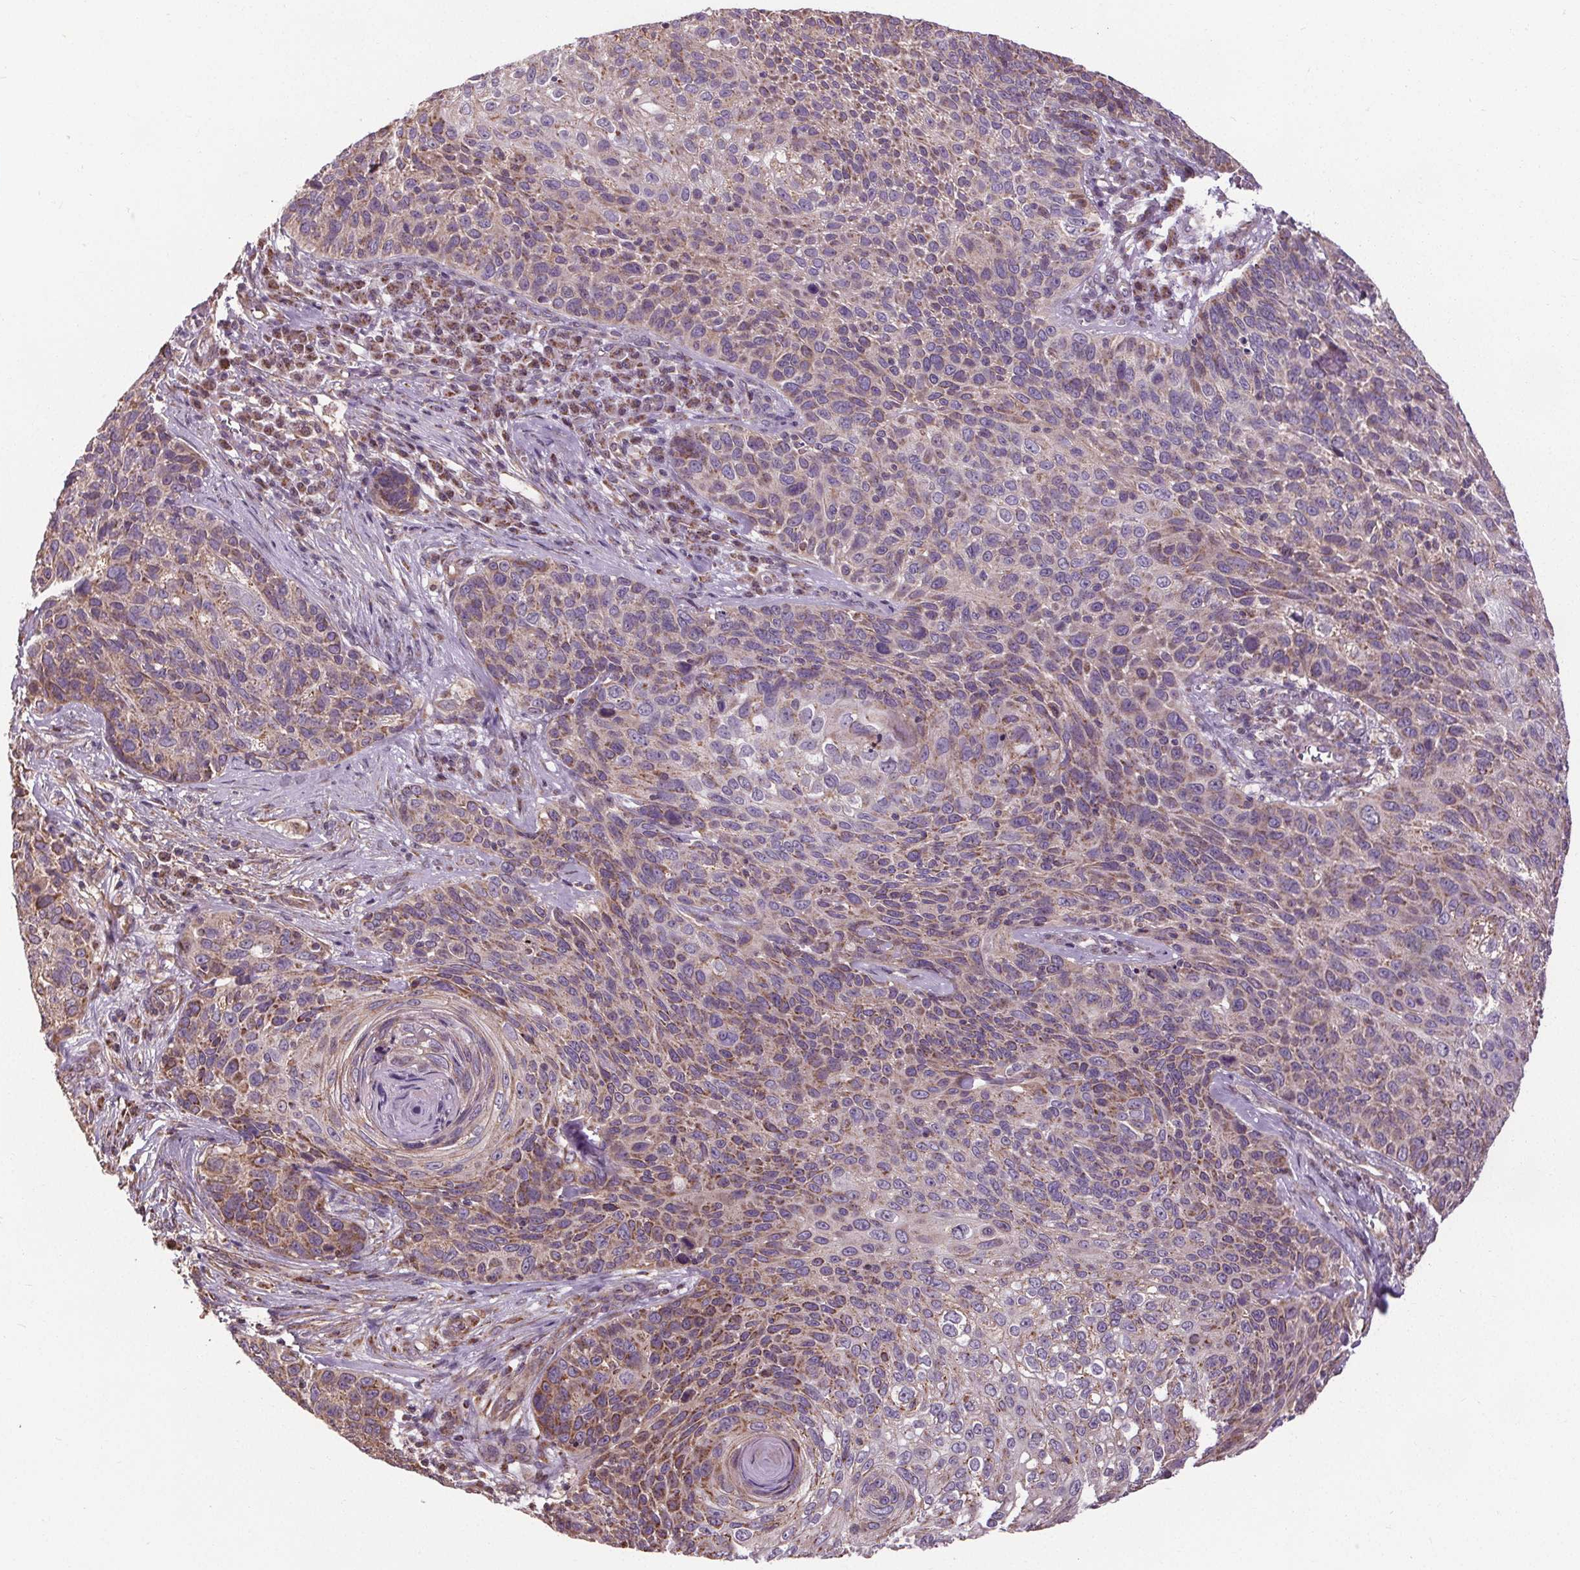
{"staining": {"intensity": "weak", "quantity": "25%-75%", "location": "cytoplasmic/membranous"}, "tissue": "skin cancer", "cell_type": "Tumor cells", "image_type": "cancer", "snomed": [{"axis": "morphology", "description": "Squamous cell carcinoma, NOS"}, {"axis": "topography", "description": "Skin"}], "caption": "Immunohistochemistry (IHC) of human skin cancer (squamous cell carcinoma) shows low levels of weak cytoplasmic/membranous staining in about 25%-75% of tumor cells.", "gene": "ZNF548", "patient": {"sex": "male", "age": 92}}